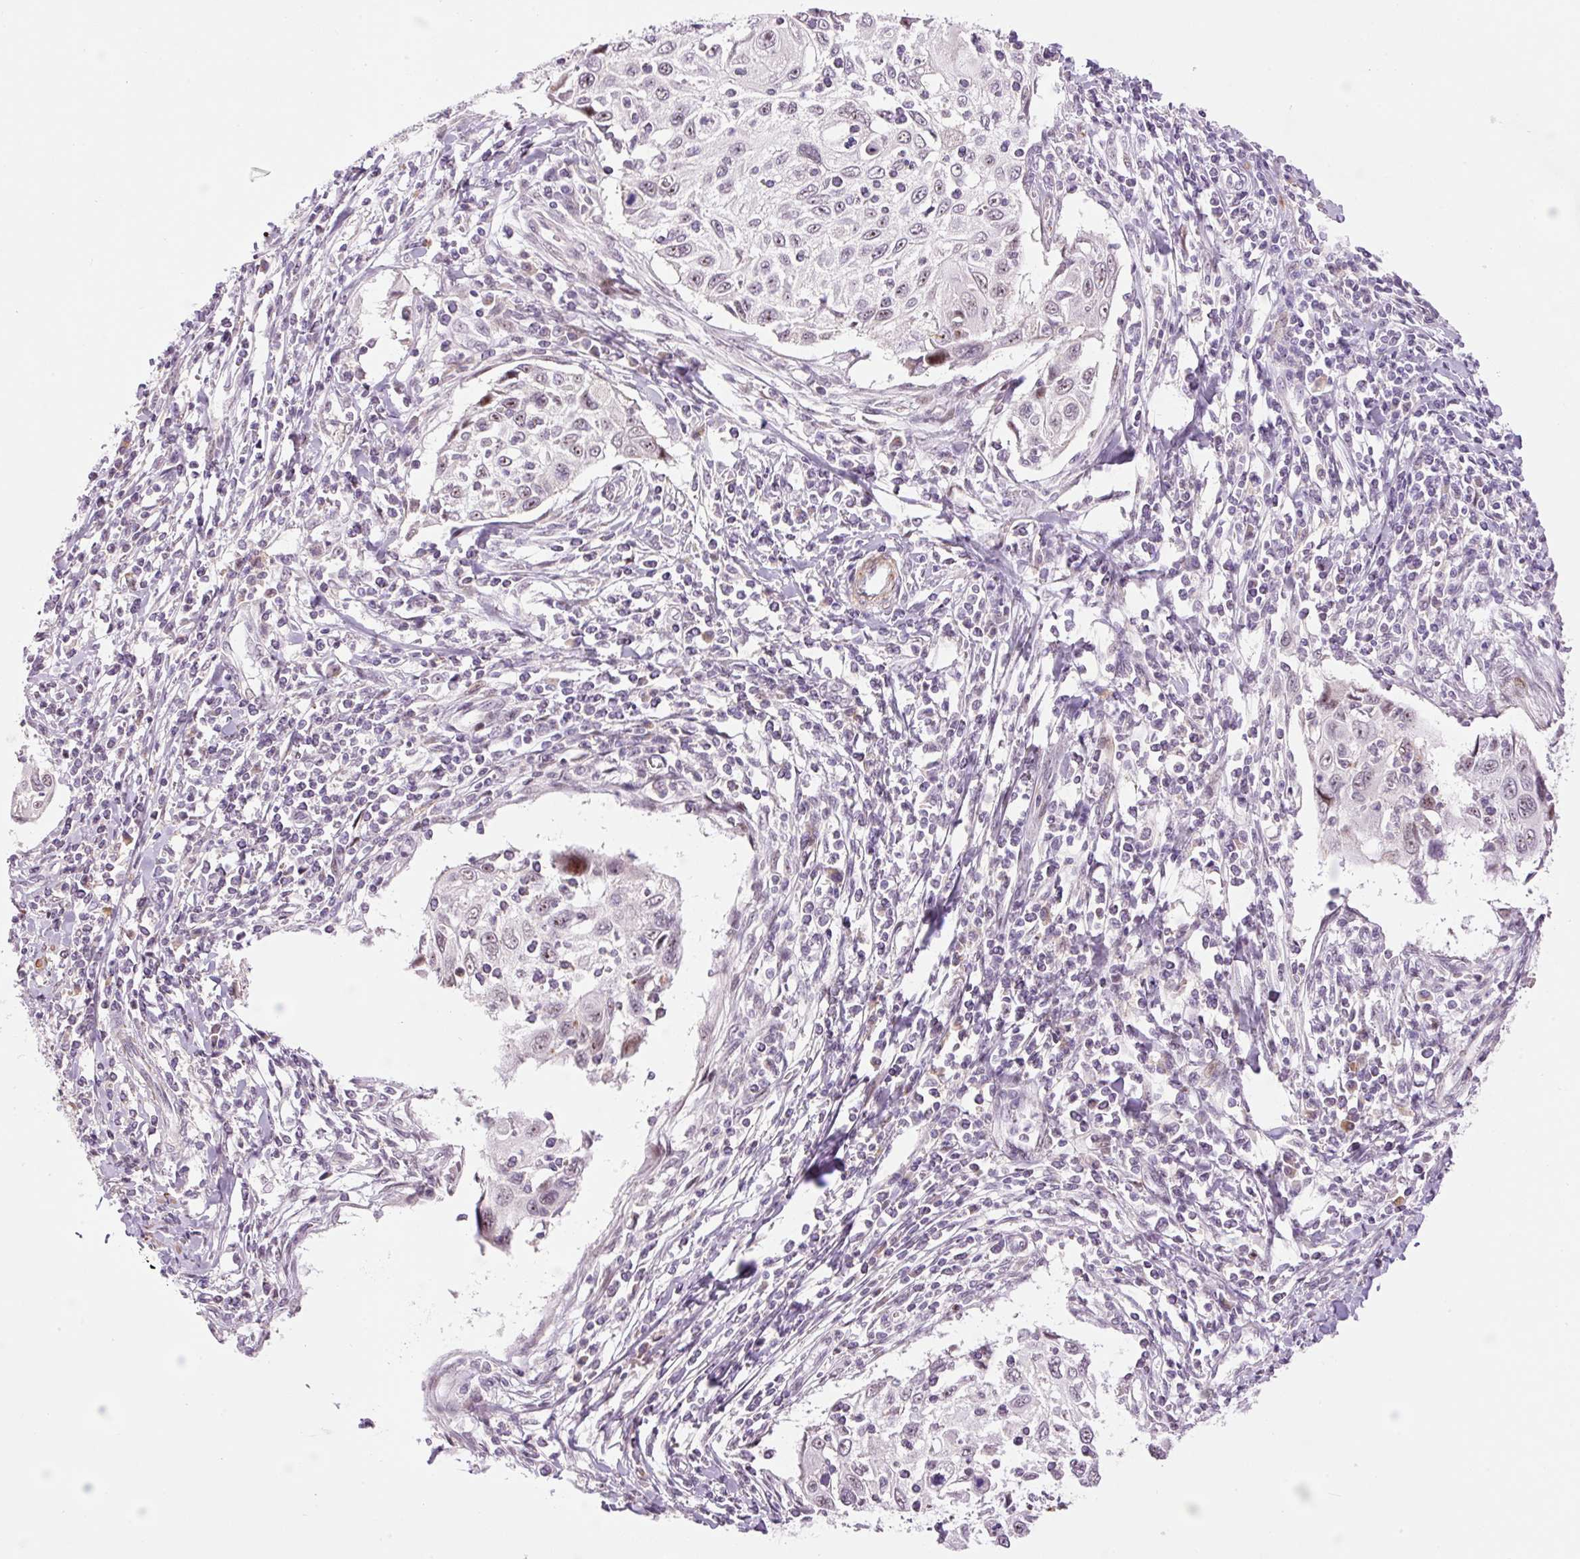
{"staining": {"intensity": "negative", "quantity": "none", "location": "none"}, "tissue": "cervical cancer", "cell_type": "Tumor cells", "image_type": "cancer", "snomed": [{"axis": "morphology", "description": "Squamous cell carcinoma, NOS"}, {"axis": "topography", "description": "Cervix"}], "caption": "An immunohistochemistry image of cervical cancer is shown. There is no staining in tumor cells of cervical cancer.", "gene": "HNF1A", "patient": {"sex": "female", "age": 70}}